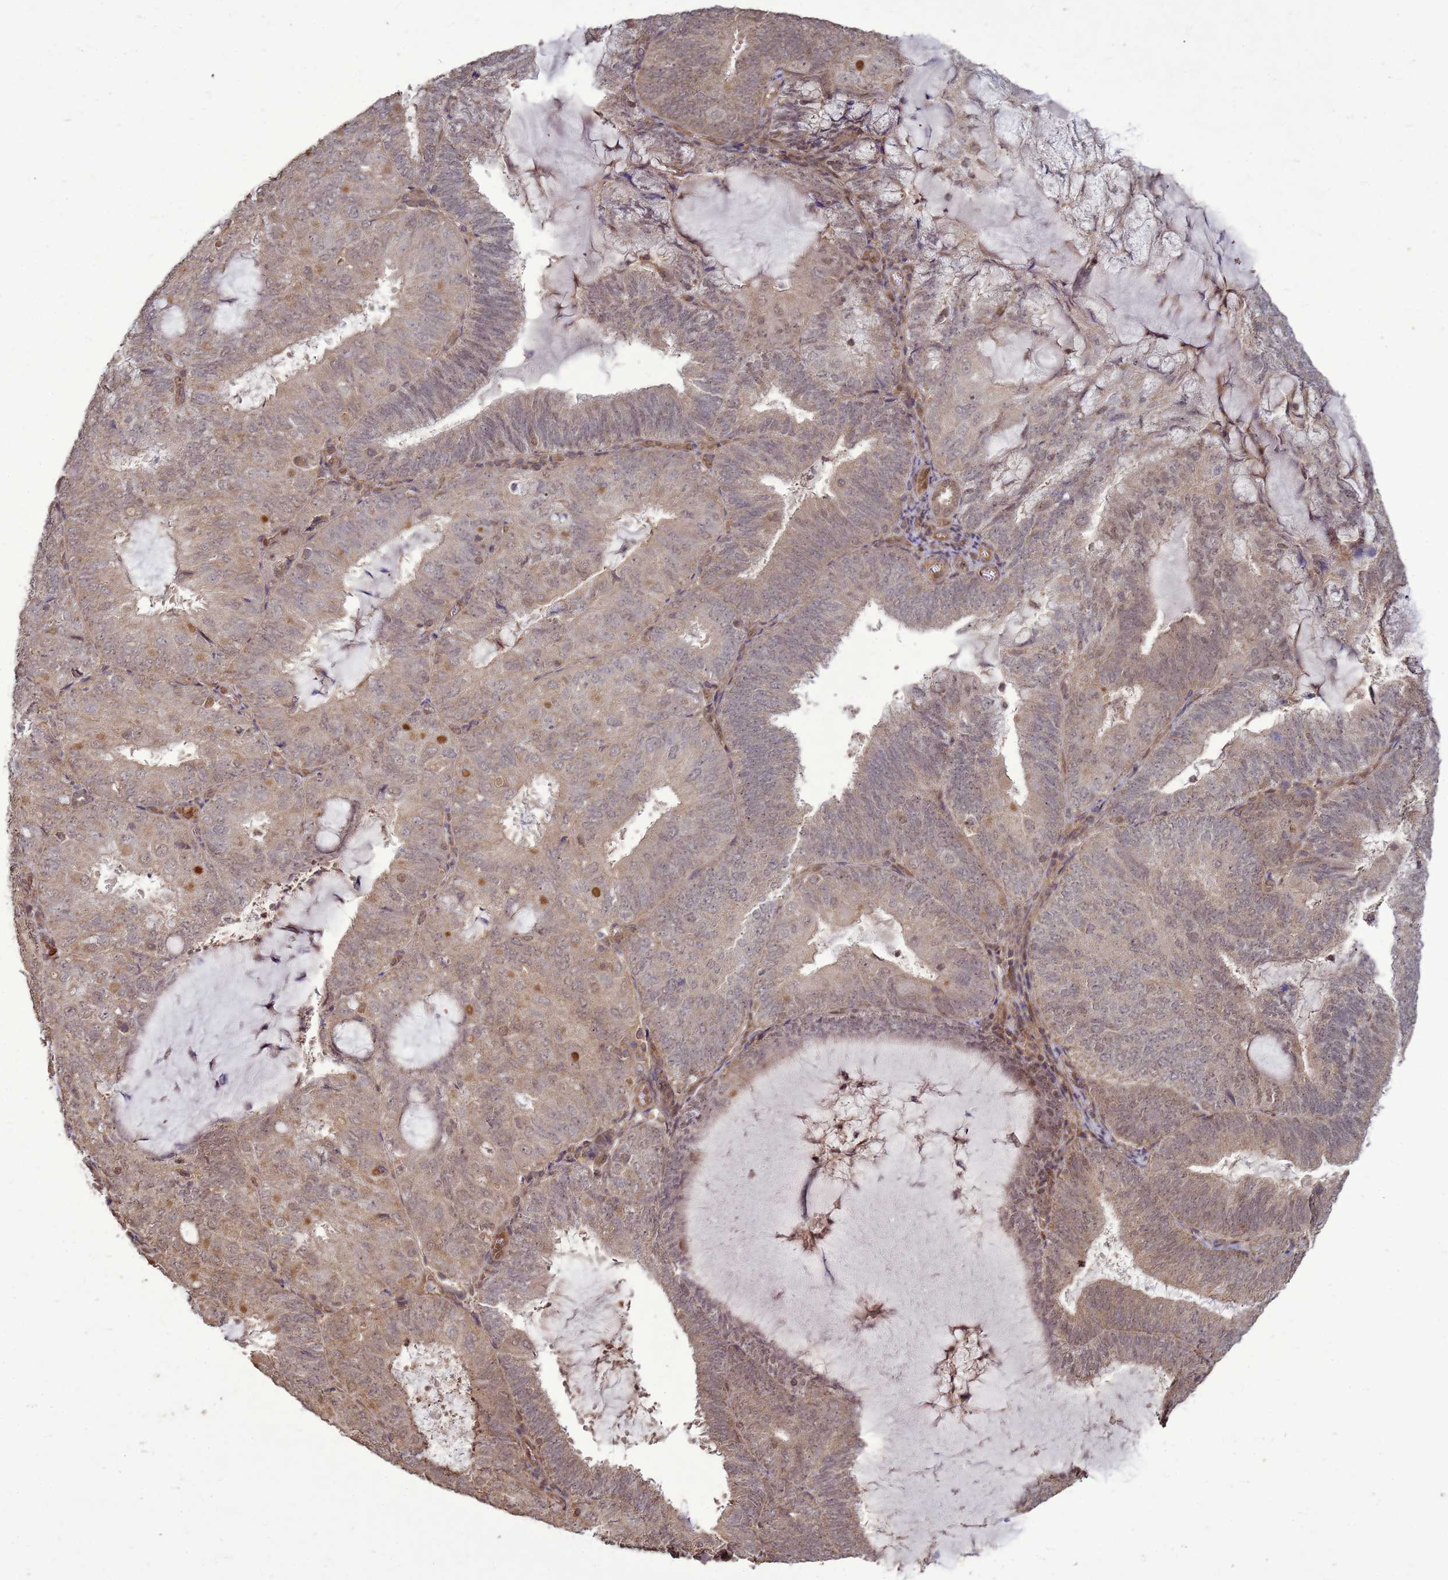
{"staining": {"intensity": "weak", "quantity": "25%-75%", "location": "nuclear"}, "tissue": "endometrial cancer", "cell_type": "Tumor cells", "image_type": "cancer", "snomed": [{"axis": "morphology", "description": "Adenocarcinoma, NOS"}, {"axis": "topography", "description": "Endometrium"}], "caption": "Immunohistochemical staining of endometrial adenocarcinoma exhibits low levels of weak nuclear protein expression in approximately 25%-75% of tumor cells.", "gene": "CRBN", "patient": {"sex": "female", "age": 81}}